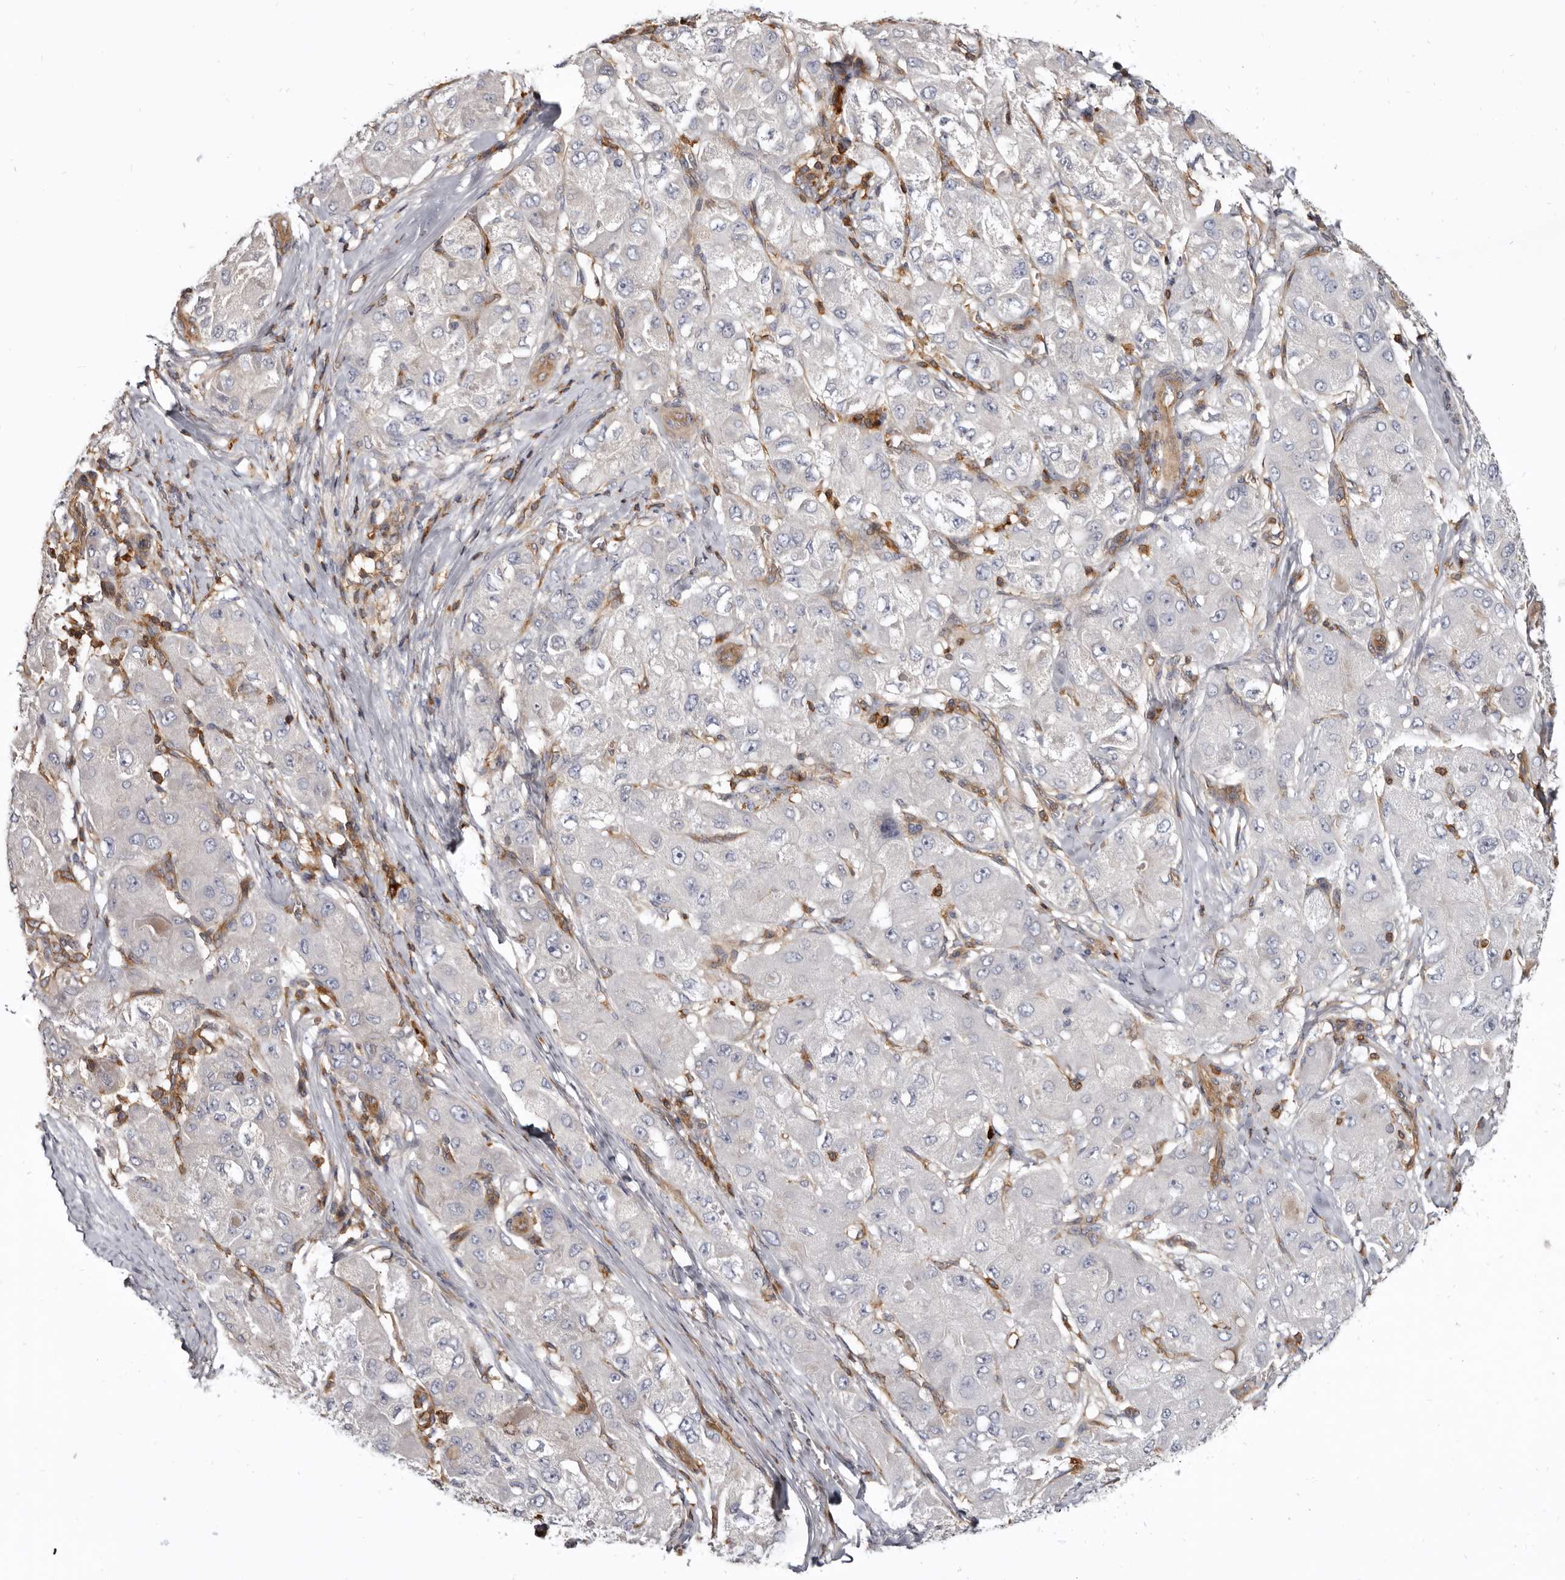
{"staining": {"intensity": "negative", "quantity": "none", "location": "none"}, "tissue": "liver cancer", "cell_type": "Tumor cells", "image_type": "cancer", "snomed": [{"axis": "morphology", "description": "Carcinoma, Hepatocellular, NOS"}, {"axis": "topography", "description": "Liver"}], "caption": "Protein analysis of hepatocellular carcinoma (liver) demonstrates no significant expression in tumor cells.", "gene": "CBL", "patient": {"sex": "male", "age": 80}}